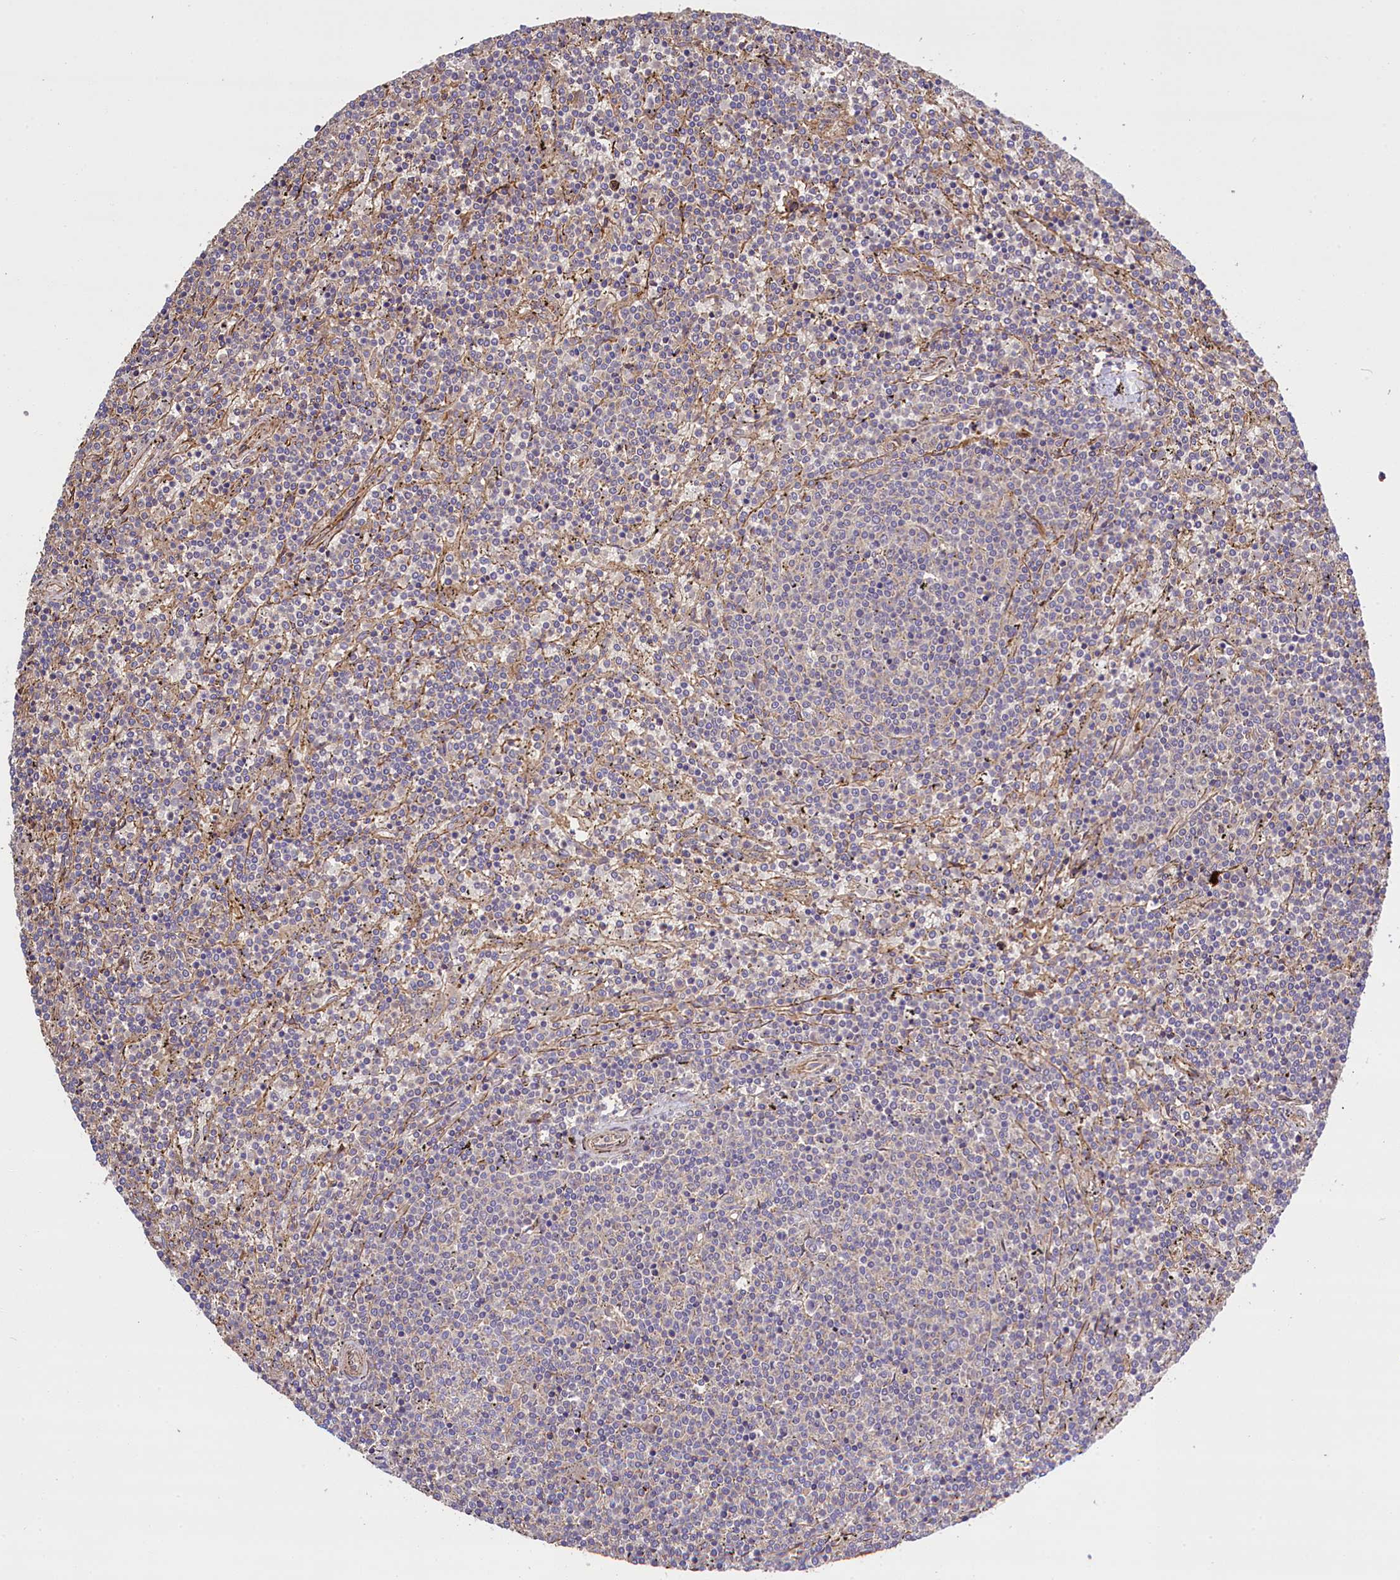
{"staining": {"intensity": "negative", "quantity": "none", "location": "none"}, "tissue": "lymphoma", "cell_type": "Tumor cells", "image_type": "cancer", "snomed": [{"axis": "morphology", "description": "Malignant lymphoma, non-Hodgkin's type, Low grade"}, {"axis": "topography", "description": "Spleen"}], "caption": "Tumor cells are negative for brown protein staining in malignant lymphoma, non-Hodgkin's type (low-grade).", "gene": "FUZ", "patient": {"sex": "female", "age": 50}}